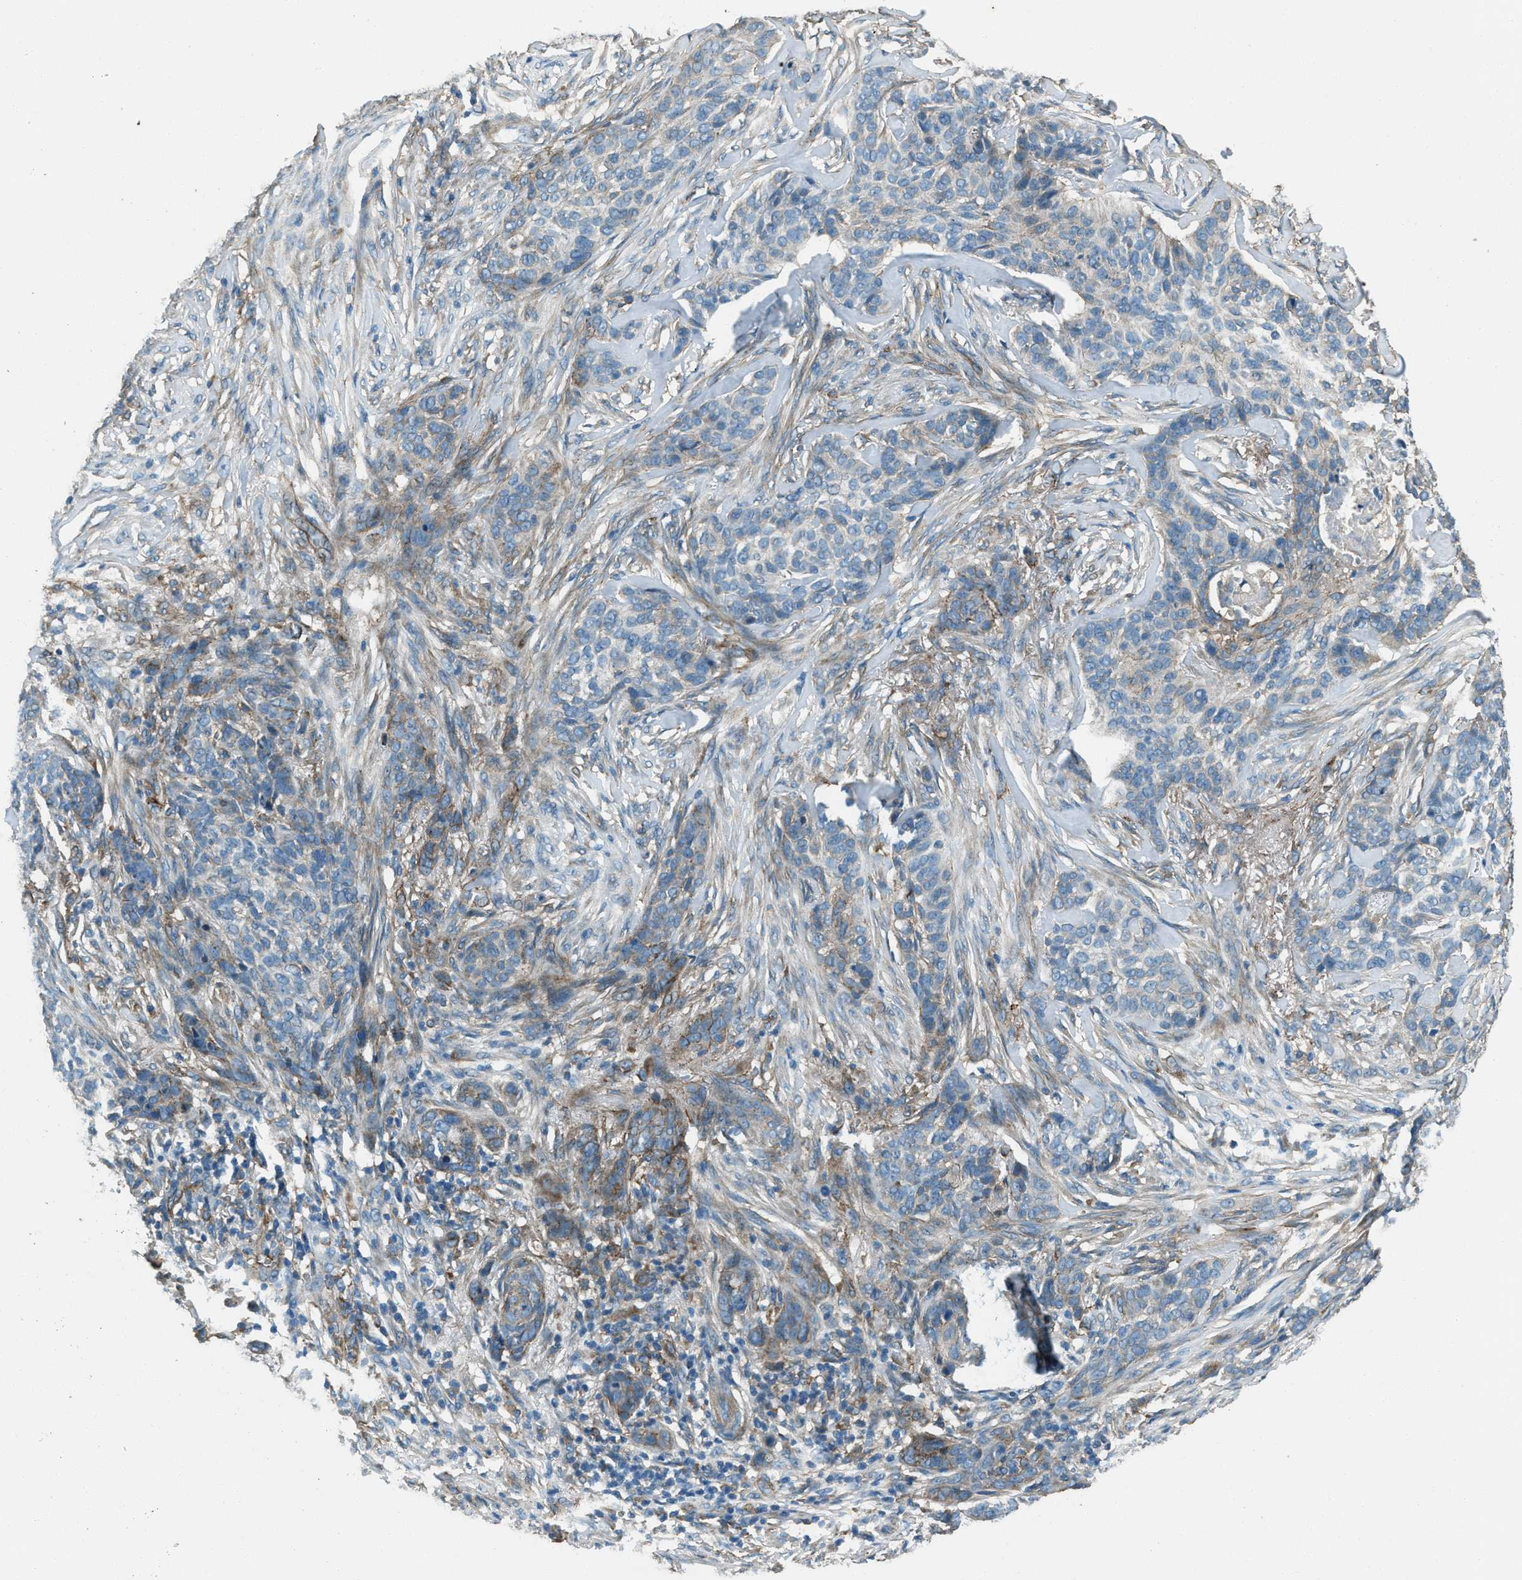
{"staining": {"intensity": "moderate", "quantity": "<25%", "location": "cytoplasmic/membranous"}, "tissue": "skin cancer", "cell_type": "Tumor cells", "image_type": "cancer", "snomed": [{"axis": "morphology", "description": "Basal cell carcinoma"}, {"axis": "topography", "description": "Skin"}], "caption": "A low amount of moderate cytoplasmic/membranous positivity is appreciated in about <25% of tumor cells in basal cell carcinoma (skin) tissue. (IHC, brightfield microscopy, high magnification).", "gene": "SVIL", "patient": {"sex": "male", "age": 85}}